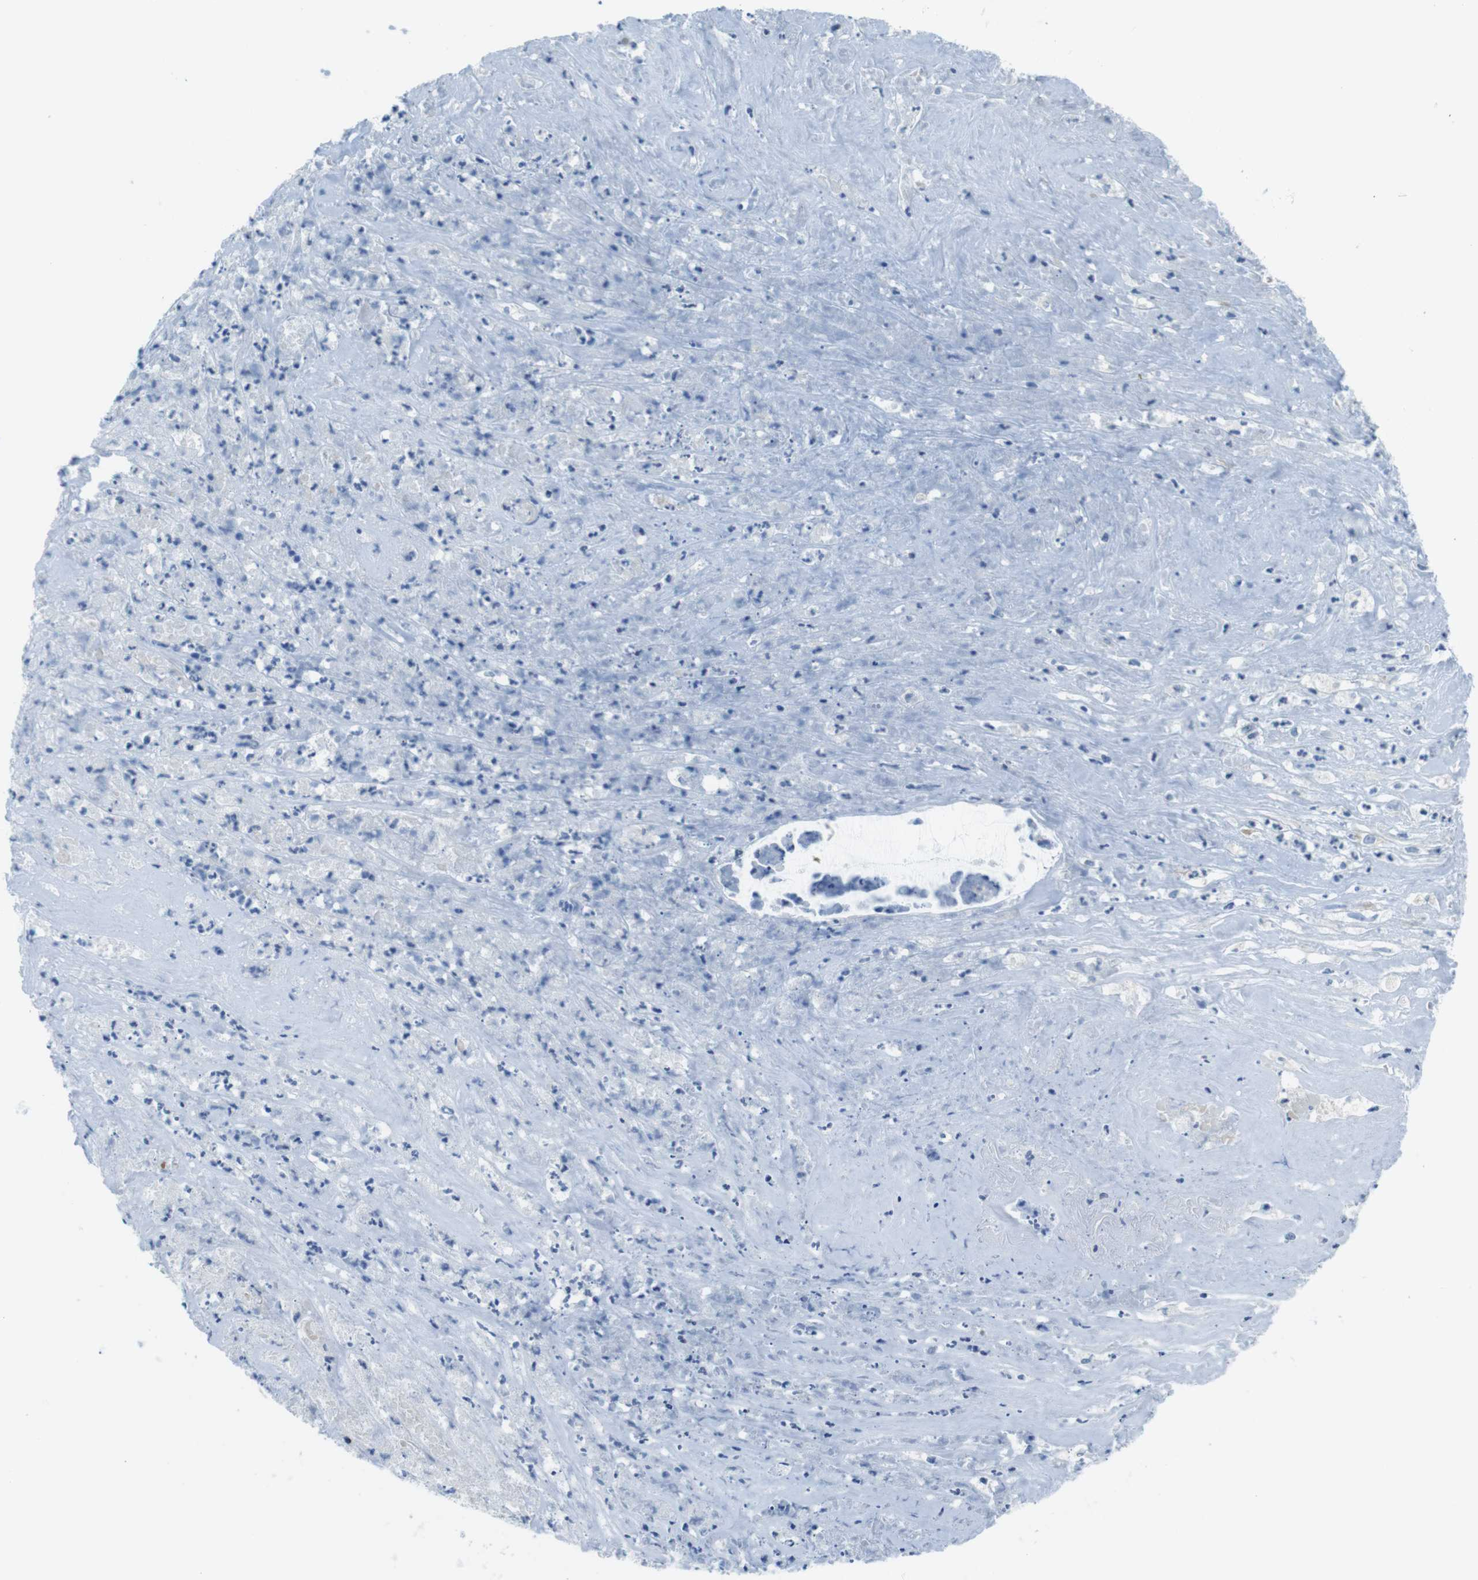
{"staining": {"intensity": "negative", "quantity": "none", "location": "none"}, "tissue": "liver cancer", "cell_type": "Tumor cells", "image_type": "cancer", "snomed": [{"axis": "morphology", "description": "Cholangiocarcinoma"}, {"axis": "topography", "description": "Liver"}], "caption": "DAB (3,3'-diaminobenzidine) immunohistochemical staining of cholangiocarcinoma (liver) reveals no significant staining in tumor cells.", "gene": "CLPTM1L", "patient": {"sex": "female", "age": 61}}